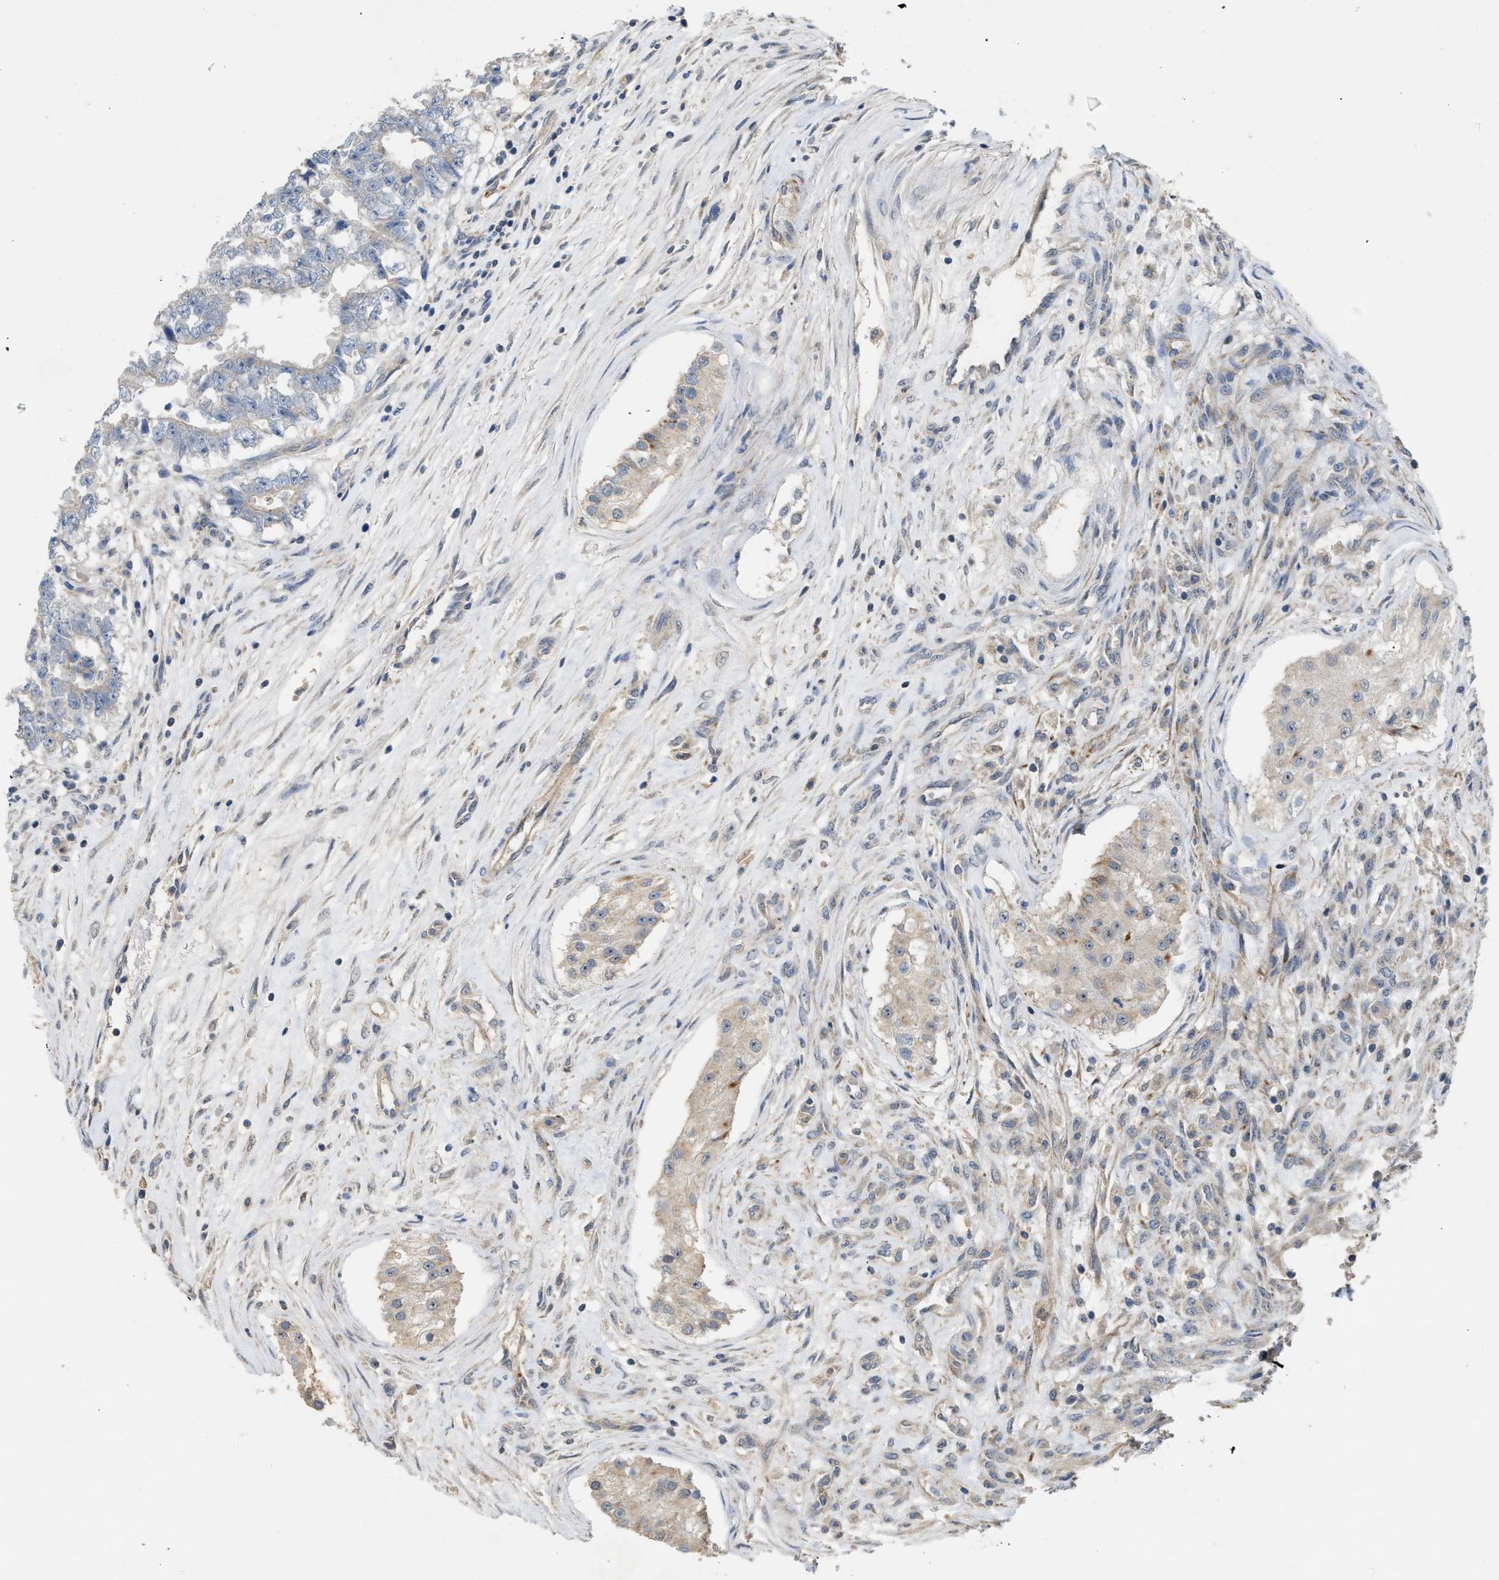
{"staining": {"intensity": "negative", "quantity": "none", "location": "none"}, "tissue": "testis cancer", "cell_type": "Tumor cells", "image_type": "cancer", "snomed": [{"axis": "morphology", "description": "Carcinoma, Embryonal, NOS"}, {"axis": "topography", "description": "Testis"}], "caption": "DAB (3,3'-diaminobenzidine) immunohistochemical staining of human testis cancer (embryonal carcinoma) shows no significant positivity in tumor cells.", "gene": "DHX58", "patient": {"sex": "male", "age": 25}}